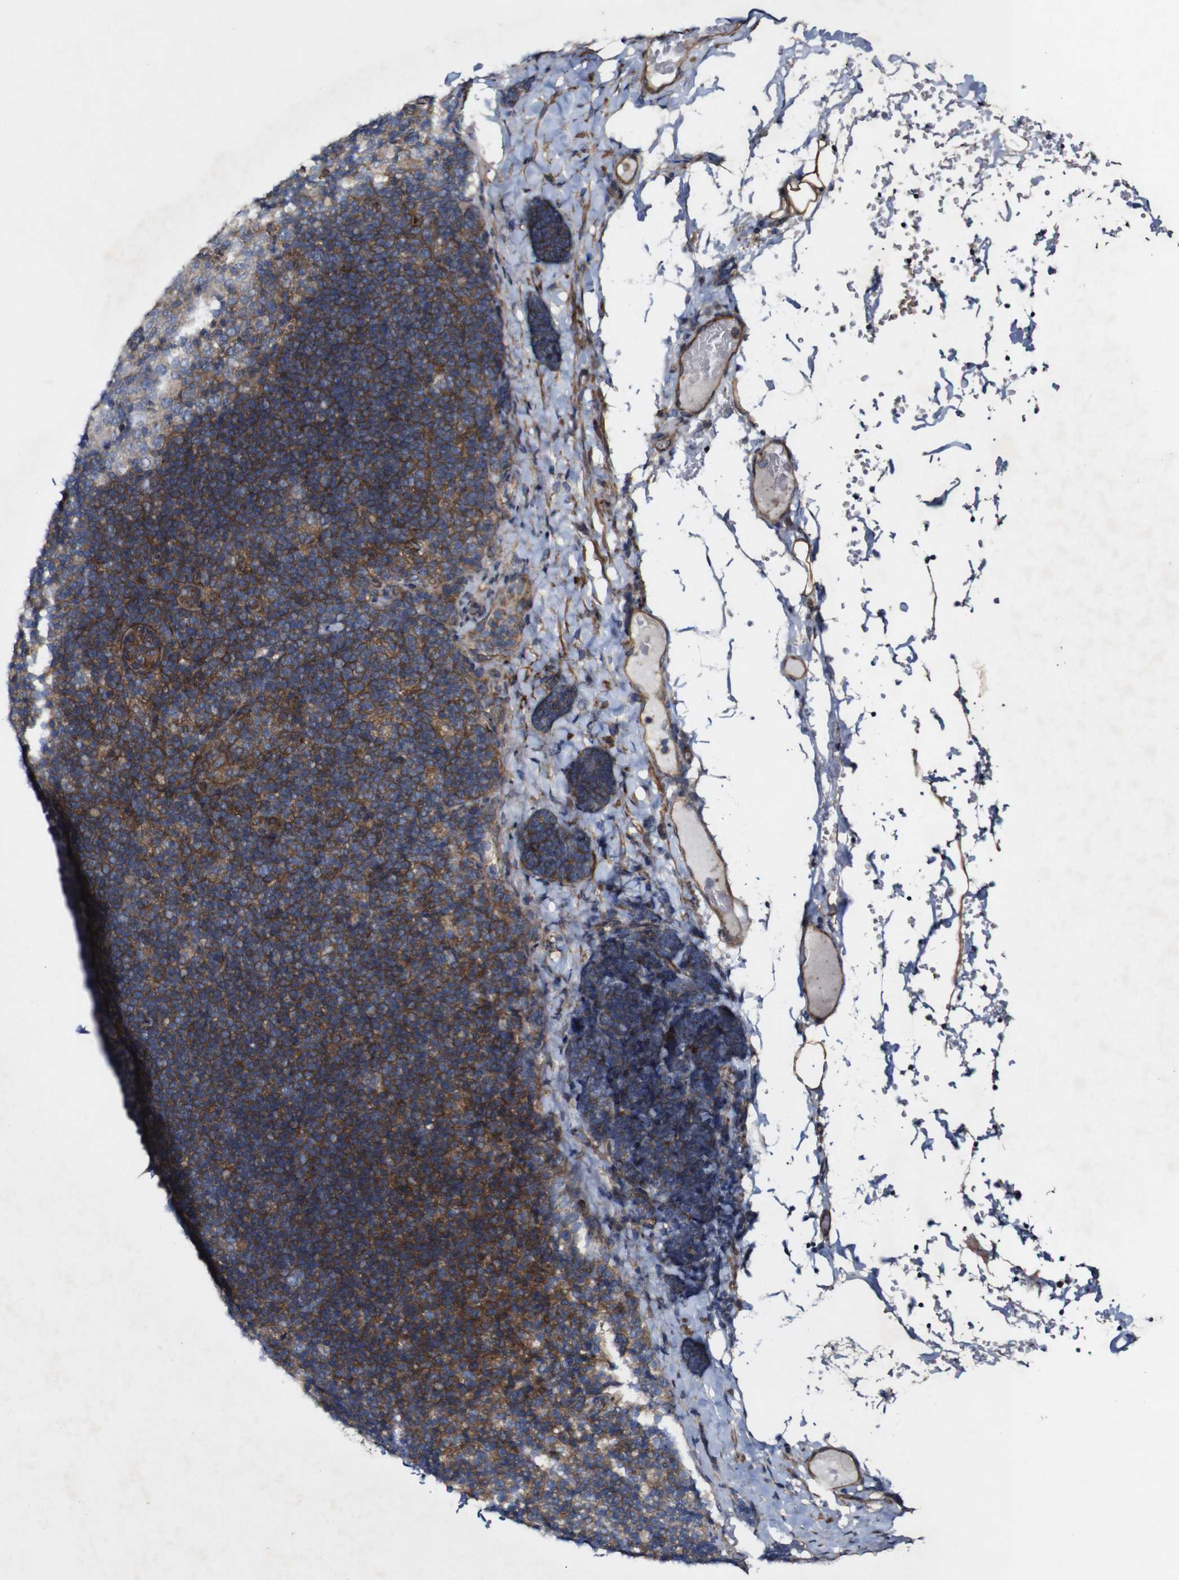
{"staining": {"intensity": "moderate", "quantity": "25%-75%", "location": "cytoplasmic/membranous"}, "tissue": "lymph node", "cell_type": "Germinal center cells", "image_type": "normal", "snomed": [{"axis": "morphology", "description": "Normal tissue, NOS"}, {"axis": "topography", "description": "Lymph node"}], "caption": "Protein staining displays moderate cytoplasmic/membranous staining in about 25%-75% of germinal center cells in unremarkable lymph node. Immunohistochemistry stains the protein of interest in brown and the nuclei are stained blue.", "gene": "GSDME", "patient": {"sex": "female", "age": 14}}